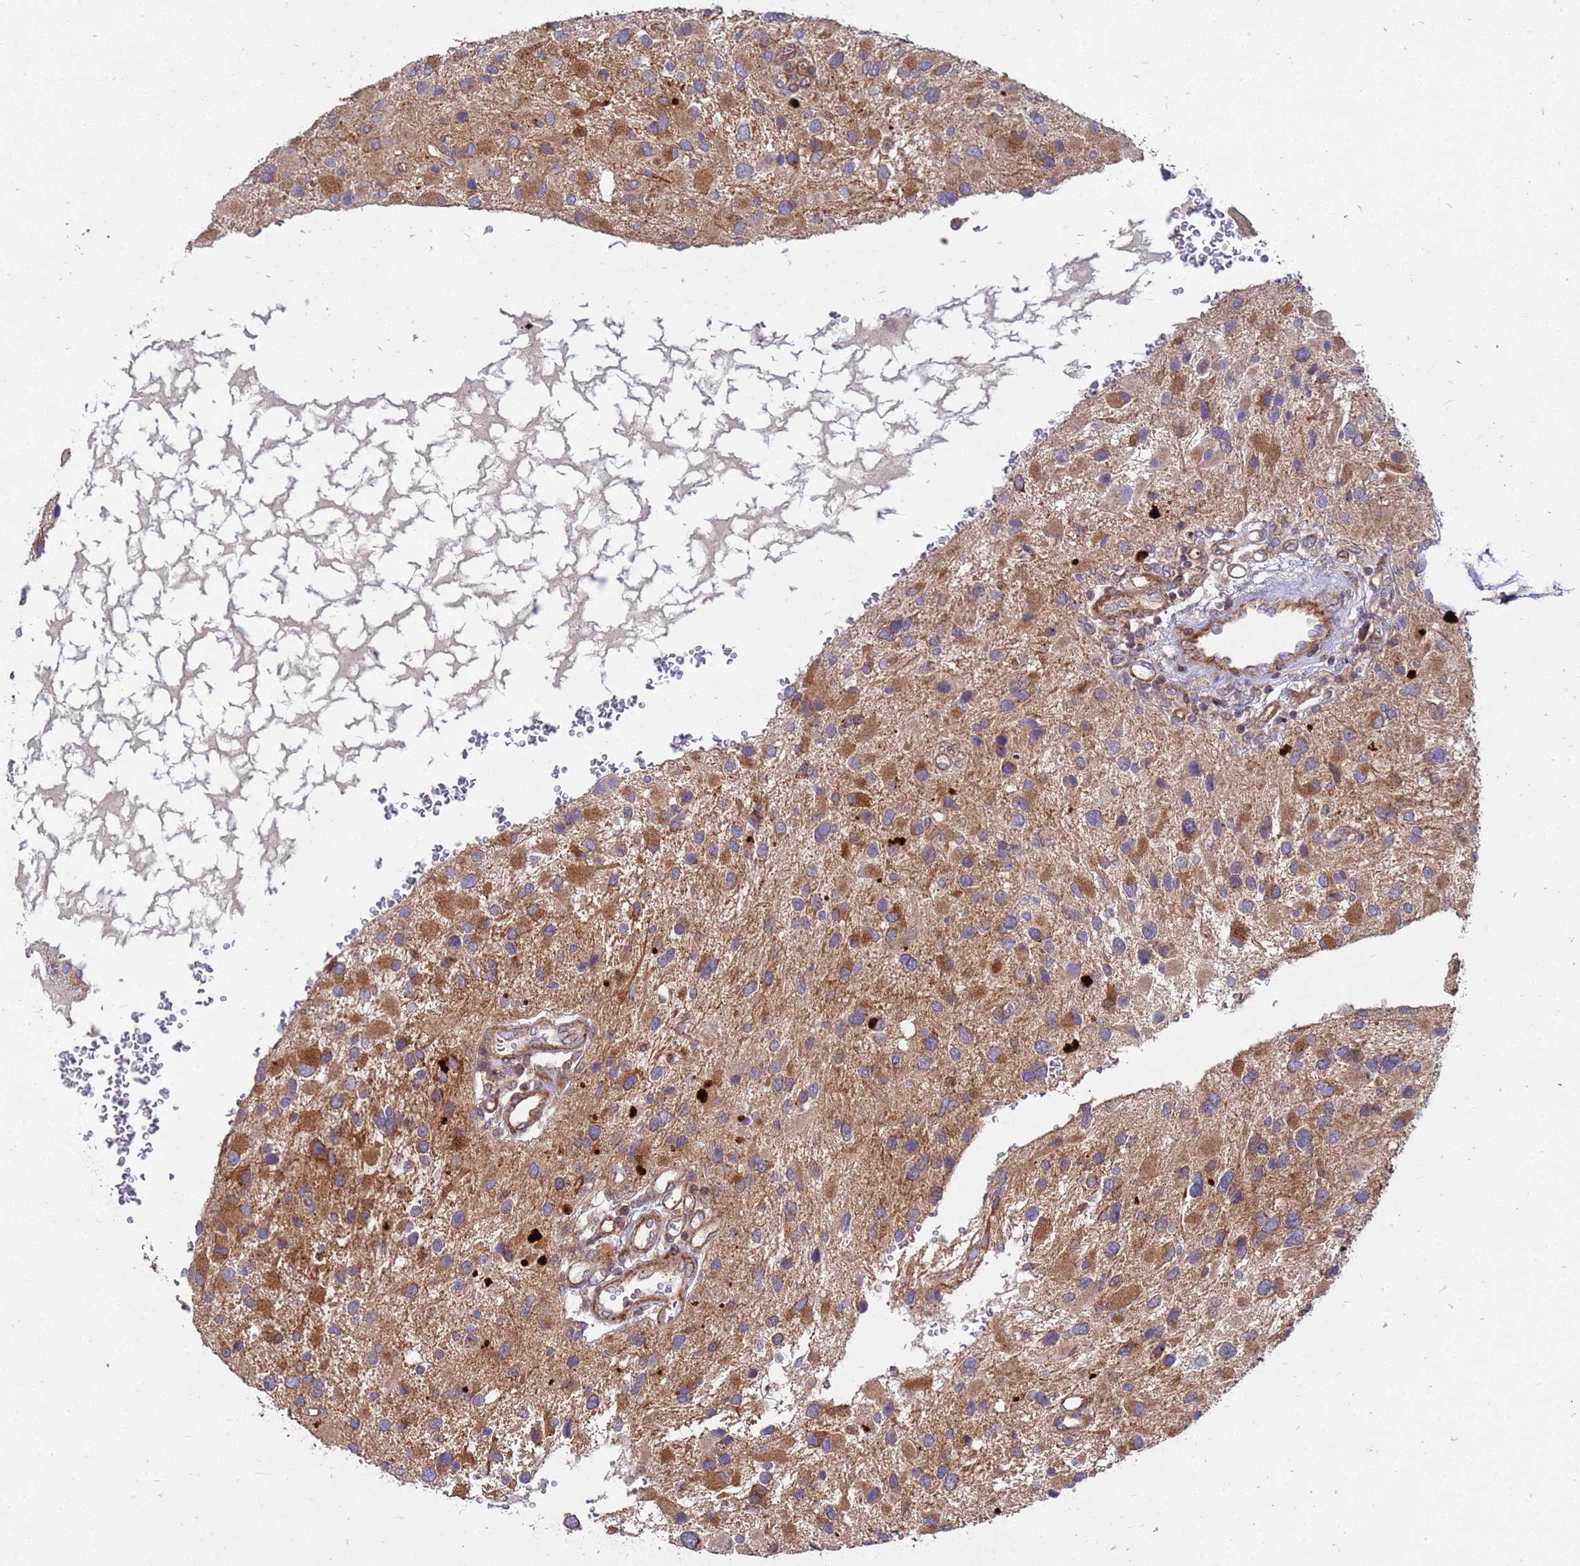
{"staining": {"intensity": "moderate", "quantity": ">75%", "location": "cytoplasmic/membranous"}, "tissue": "glioma", "cell_type": "Tumor cells", "image_type": "cancer", "snomed": [{"axis": "morphology", "description": "Glioma, malignant, High grade"}, {"axis": "topography", "description": "Brain"}], "caption": "Human high-grade glioma (malignant) stained for a protein (brown) reveals moderate cytoplasmic/membranous positive staining in approximately >75% of tumor cells.", "gene": "CDC34", "patient": {"sex": "male", "age": 53}}